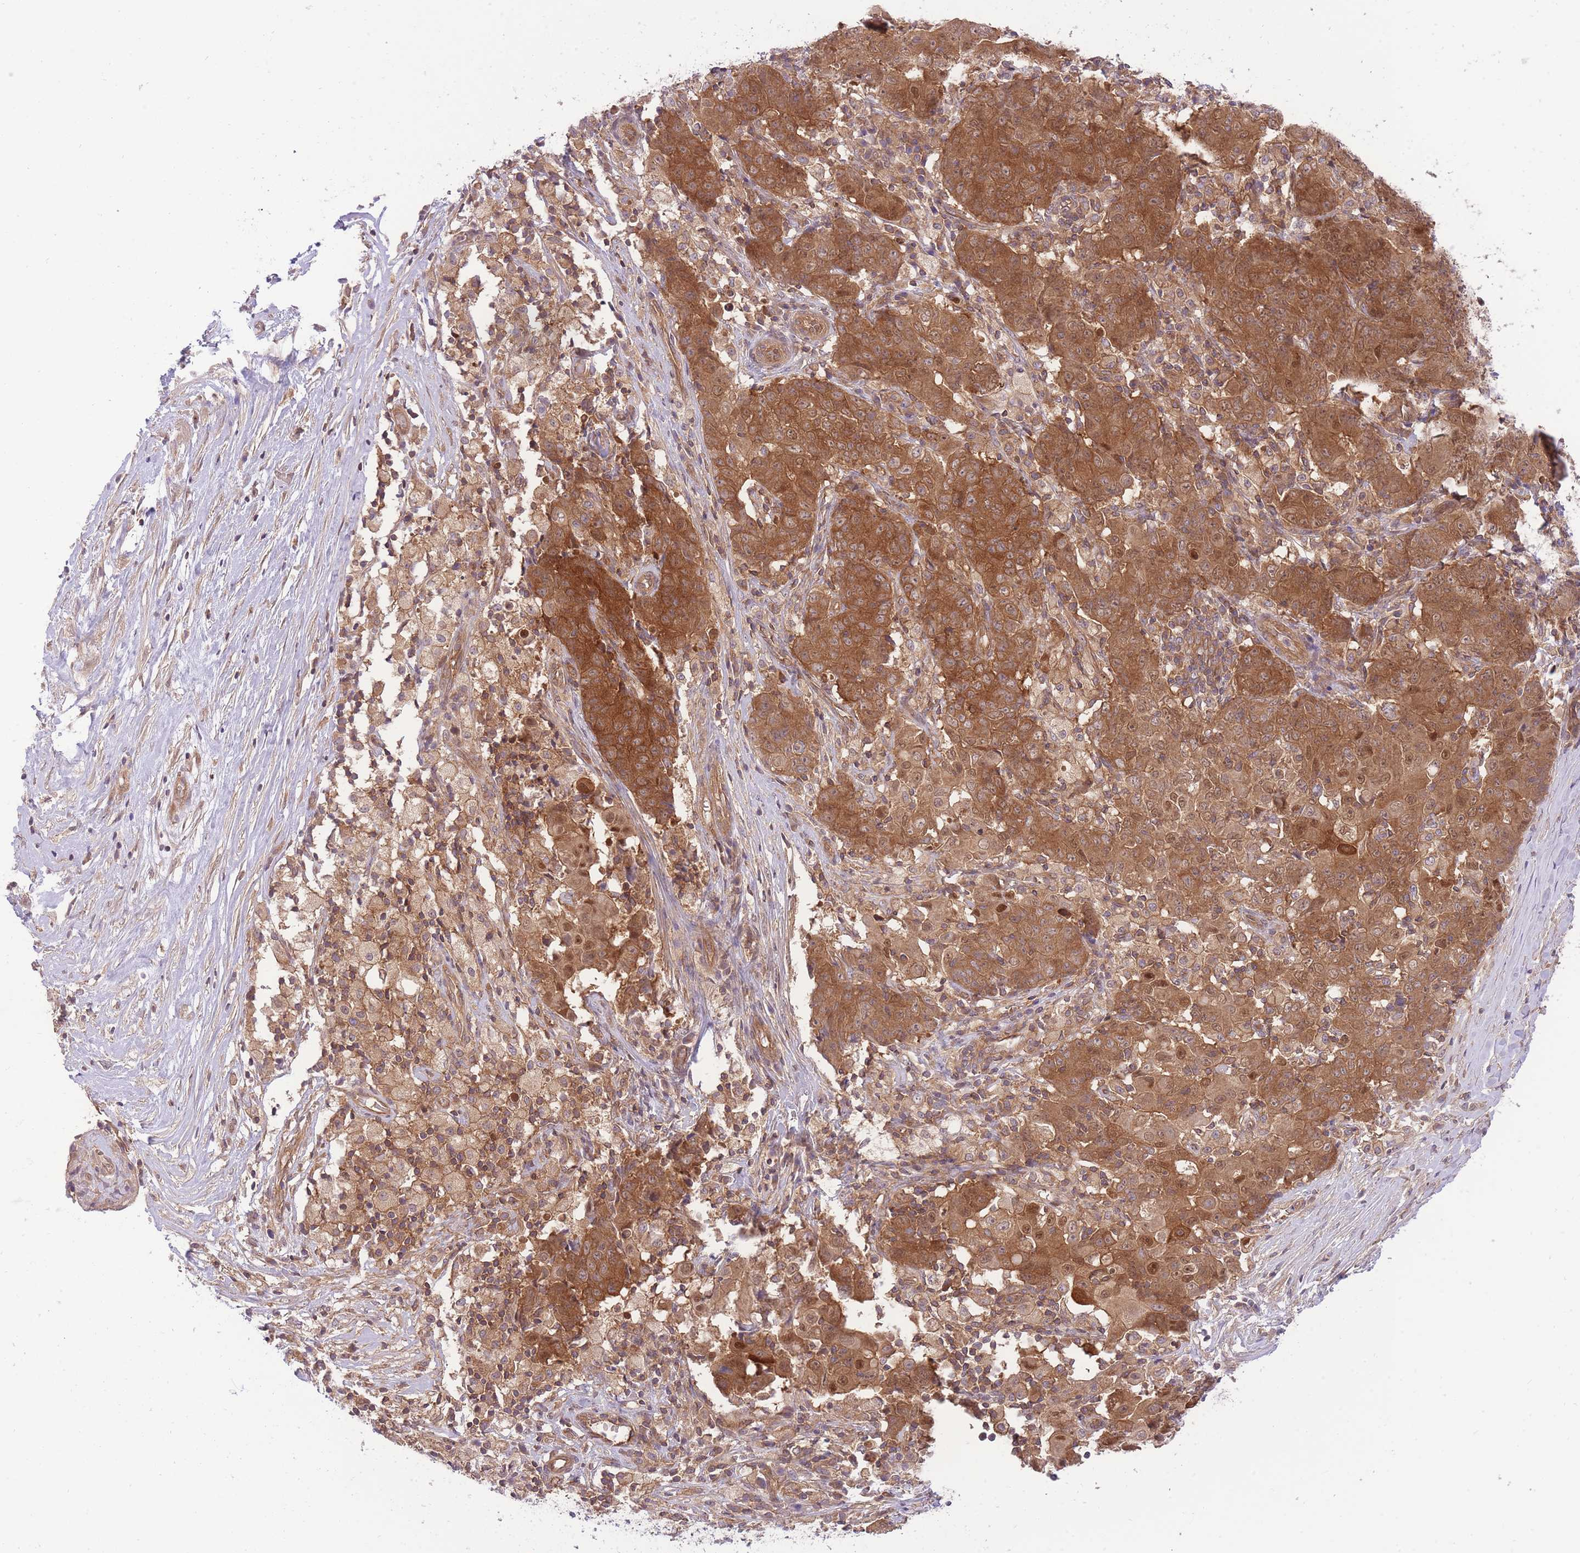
{"staining": {"intensity": "strong", "quantity": ">75%", "location": "cytoplasmic/membranous,nuclear"}, "tissue": "ovarian cancer", "cell_type": "Tumor cells", "image_type": "cancer", "snomed": [{"axis": "morphology", "description": "Carcinoma, endometroid"}, {"axis": "topography", "description": "Ovary"}], "caption": "Brown immunohistochemical staining in ovarian cancer displays strong cytoplasmic/membranous and nuclear staining in about >75% of tumor cells.", "gene": "PREP", "patient": {"sex": "female", "age": 42}}